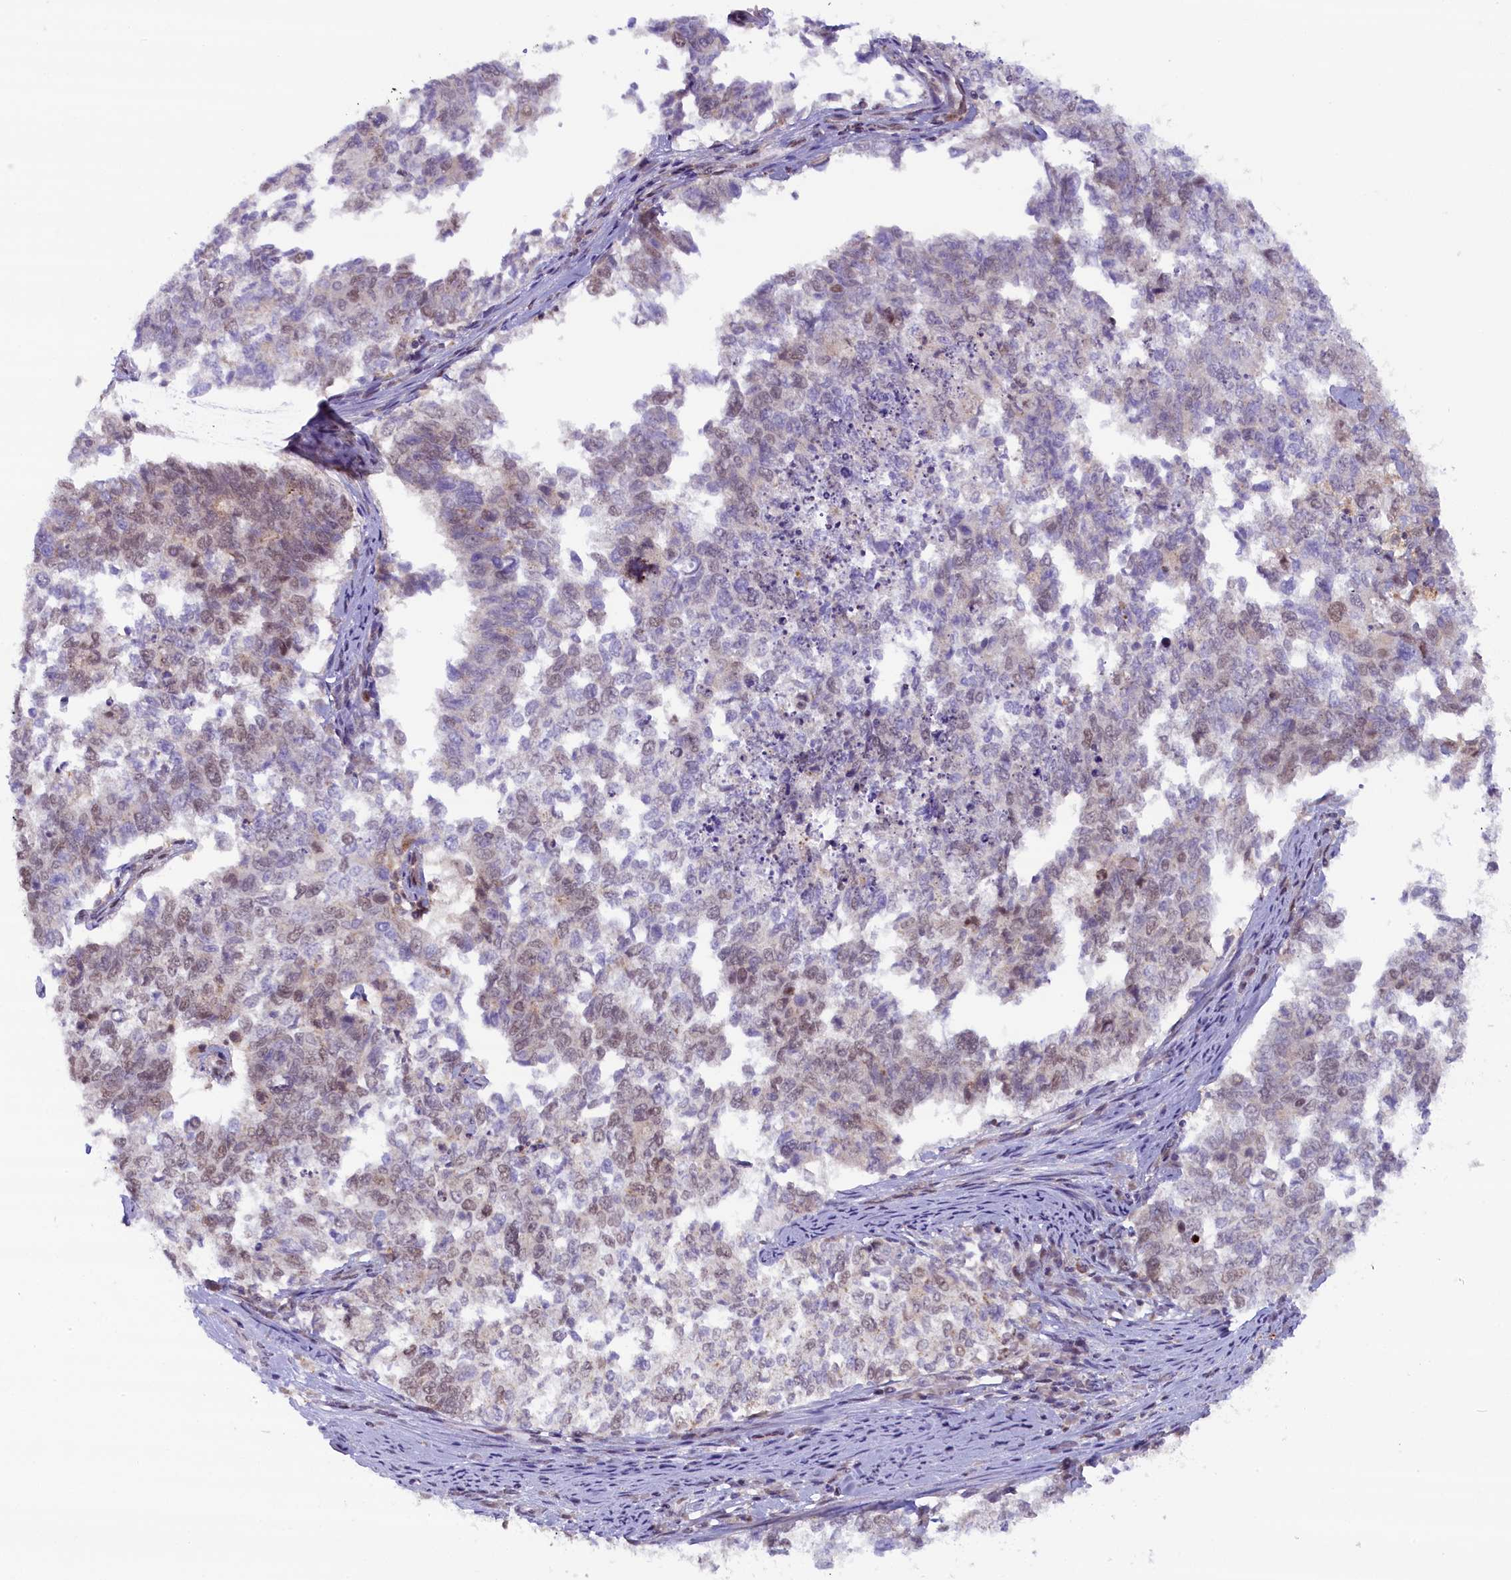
{"staining": {"intensity": "weak", "quantity": "<25%", "location": "nuclear"}, "tissue": "cervical cancer", "cell_type": "Tumor cells", "image_type": "cancer", "snomed": [{"axis": "morphology", "description": "Squamous cell carcinoma, NOS"}, {"axis": "topography", "description": "Cervix"}], "caption": "Histopathology image shows no significant protein positivity in tumor cells of cervical cancer (squamous cell carcinoma).", "gene": "FCHO1", "patient": {"sex": "female", "age": 63}}